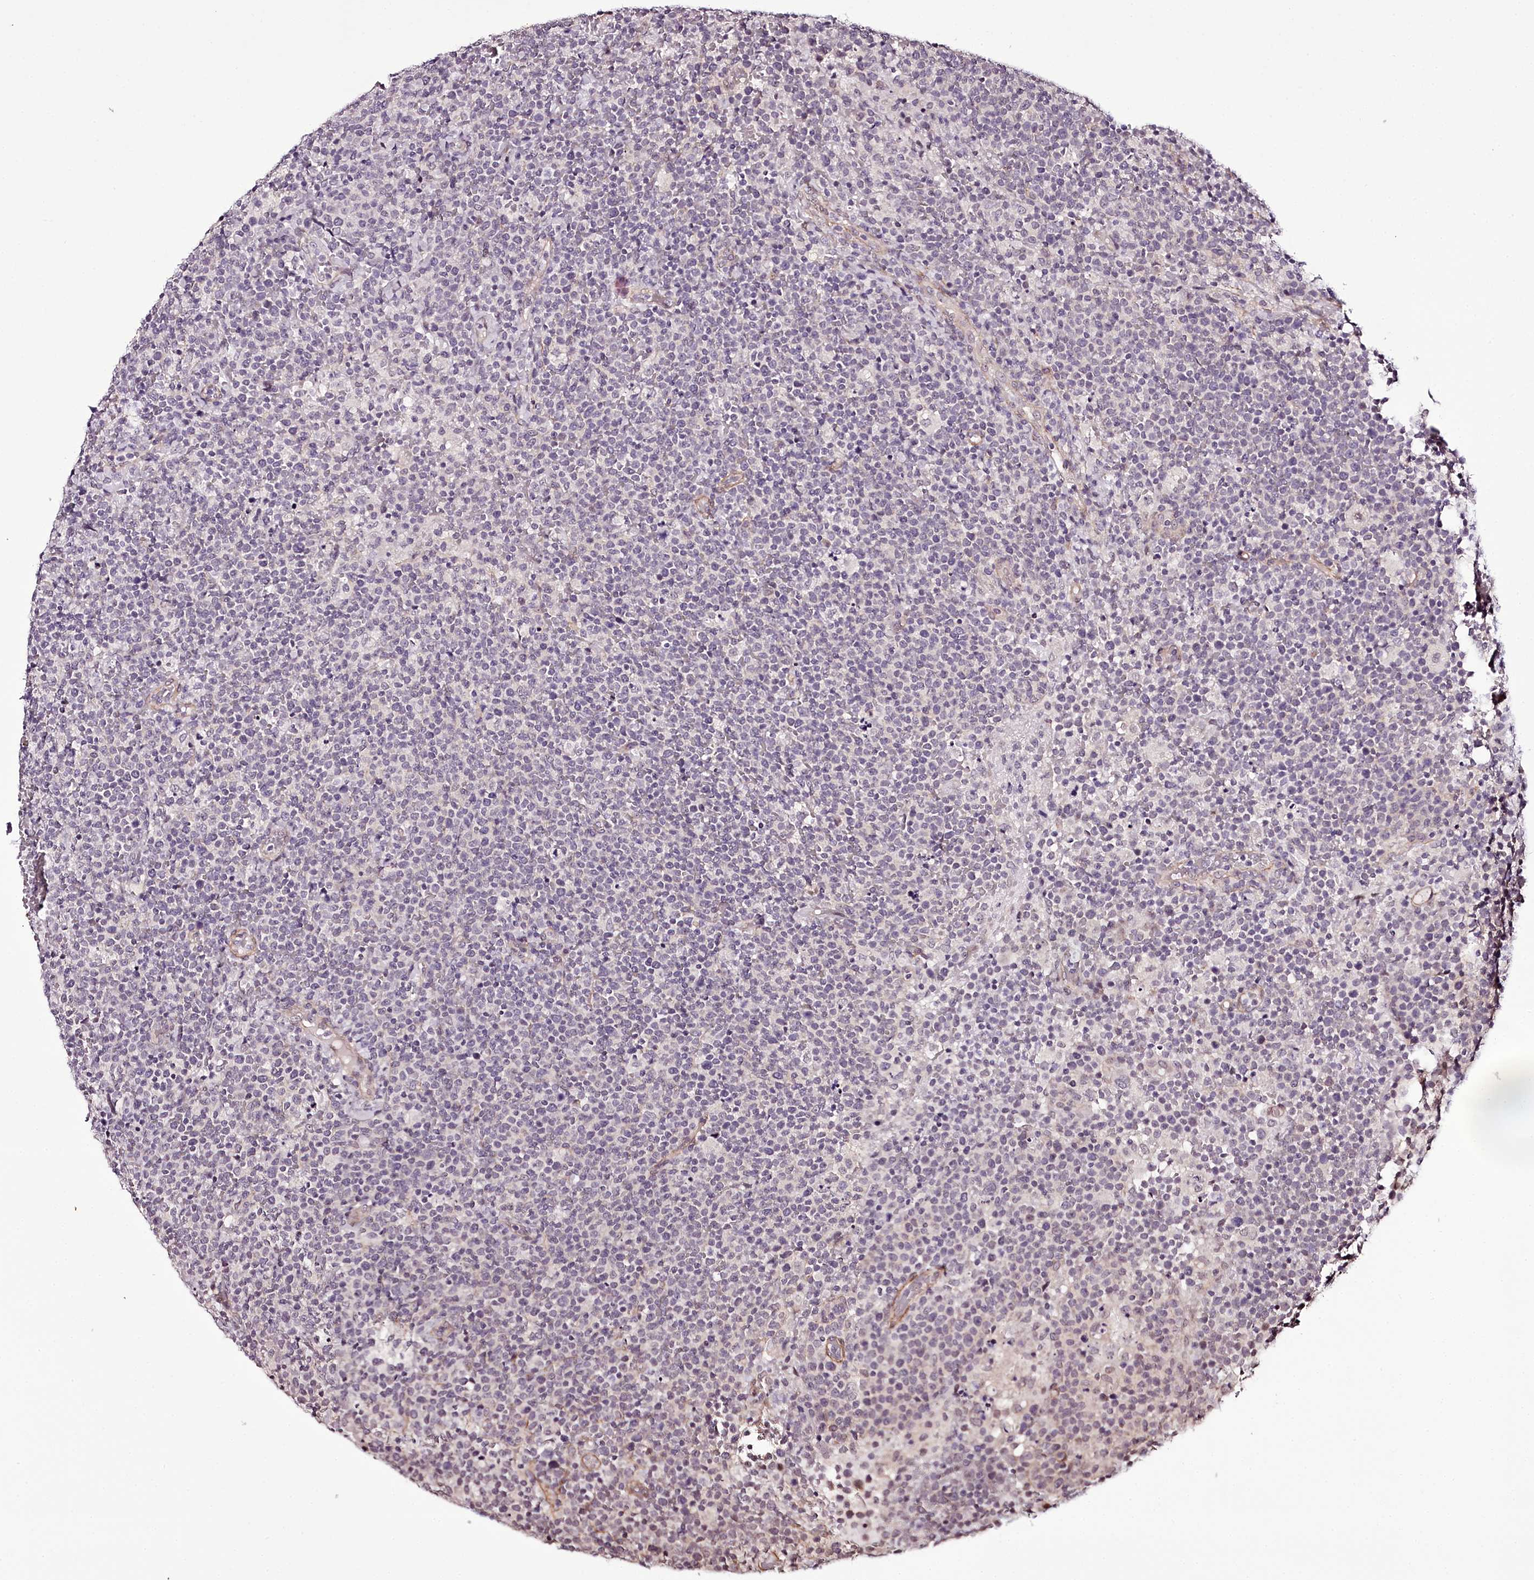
{"staining": {"intensity": "negative", "quantity": "none", "location": "none"}, "tissue": "lymphoma", "cell_type": "Tumor cells", "image_type": "cancer", "snomed": [{"axis": "morphology", "description": "Malignant lymphoma, non-Hodgkin's type, High grade"}, {"axis": "topography", "description": "Lymph node"}], "caption": "Immunohistochemistry (IHC) histopathology image of high-grade malignant lymphoma, non-Hodgkin's type stained for a protein (brown), which displays no positivity in tumor cells. The staining is performed using DAB brown chromogen with nuclei counter-stained in using hematoxylin.", "gene": "TTC33", "patient": {"sex": "male", "age": 61}}